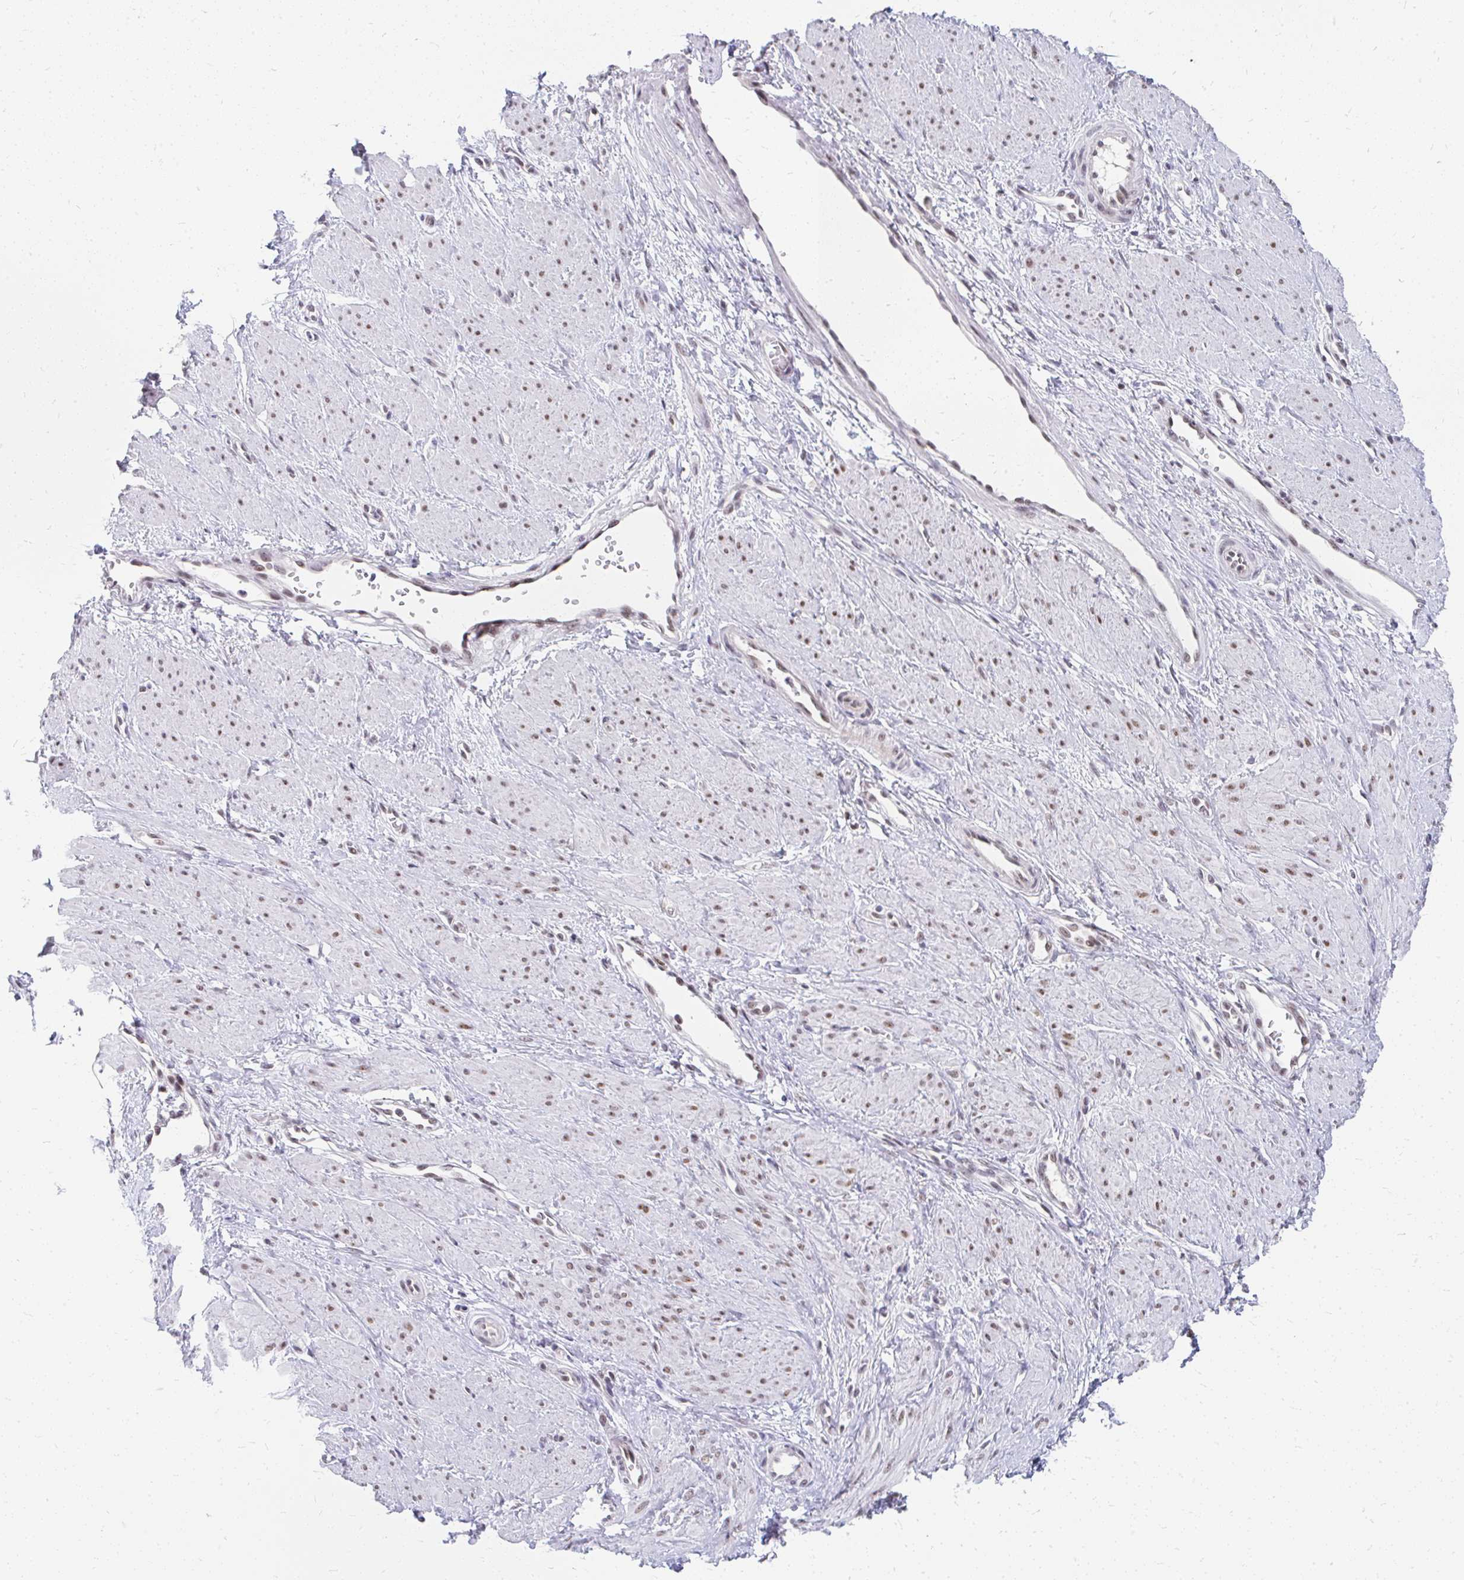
{"staining": {"intensity": "moderate", "quantity": "25%-75%", "location": "nuclear"}, "tissue": "smooth muscle", "cell_type": "Smooth muscle cells", "image_type": "normal", "snomed": [{"axis": "morphology", "description": "Normal tissue, NOS"}, {"axis": "topography", "description": "Smooth muscle"}, {"axis": "topography", "description": "Uterus"}], "caption": "Immunohistochemical staining of normal human smooth muscle reveals medium levels of moderate nuclear expression in approximately 25%-75% of smooth muscle cells. (Stains: DAB in brown, nuclei in blue, Microscopy: brightfield microscopy at high magnification).", "gene": "GTF2H1", "patient": {"sex": "female", "age": 39}}